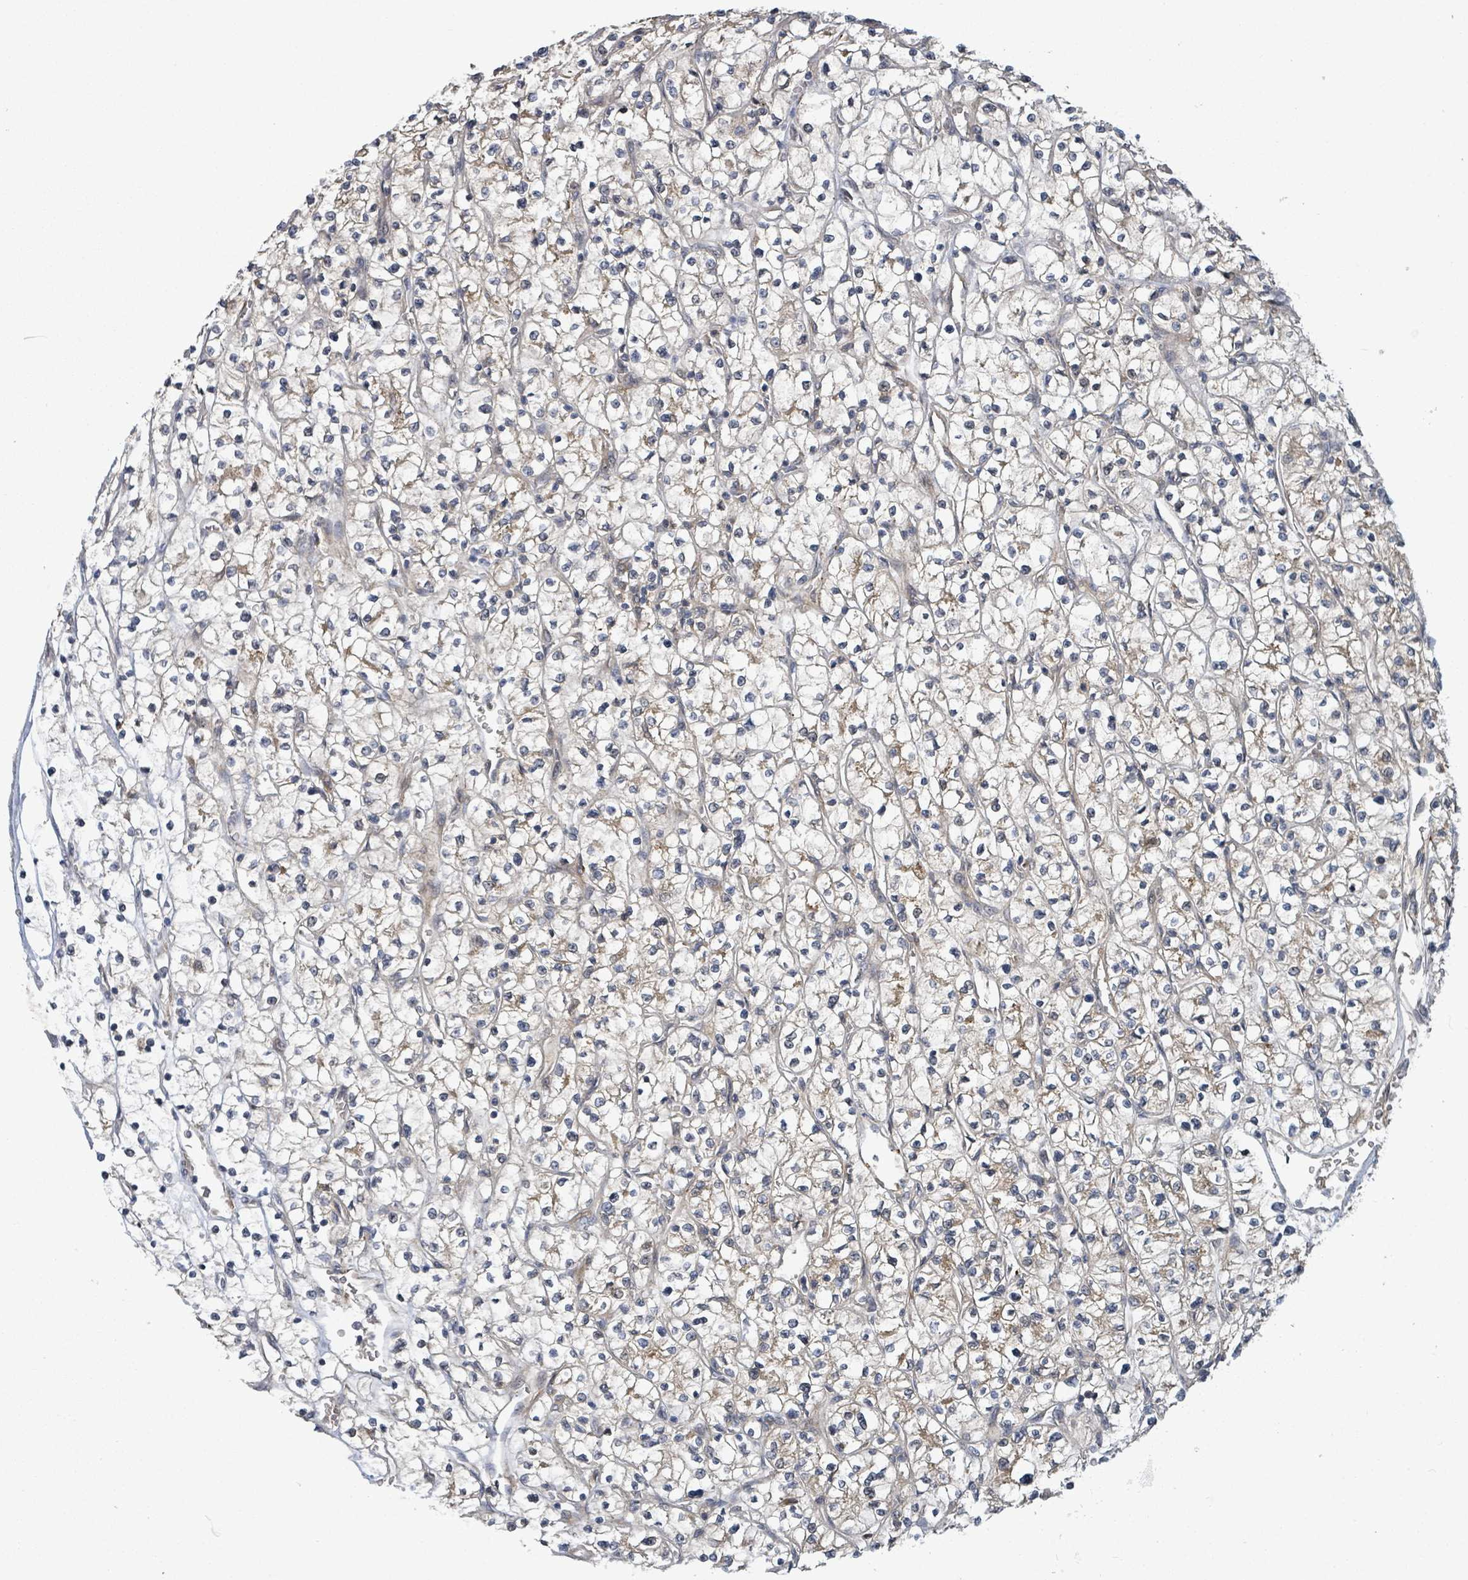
{"staining": {"intensity": "weak", "quantity": "<25%", "location": "cytoplasmic/membranous"}, "tissue": "renal cancer", "cell_type": "Tumor cells", "image_type": "cancer", "snomed": [{"axis": "morphology", "description": "Adenocarcinoma, NOS"}, {"axis": "topography", "description": "Kidney"}], "caption": "Tumor cells are negative for brown protein staining in renal adenocarcinoma.", "gene": "STARD4", "patient": {"sex": "female", "age": 64}}